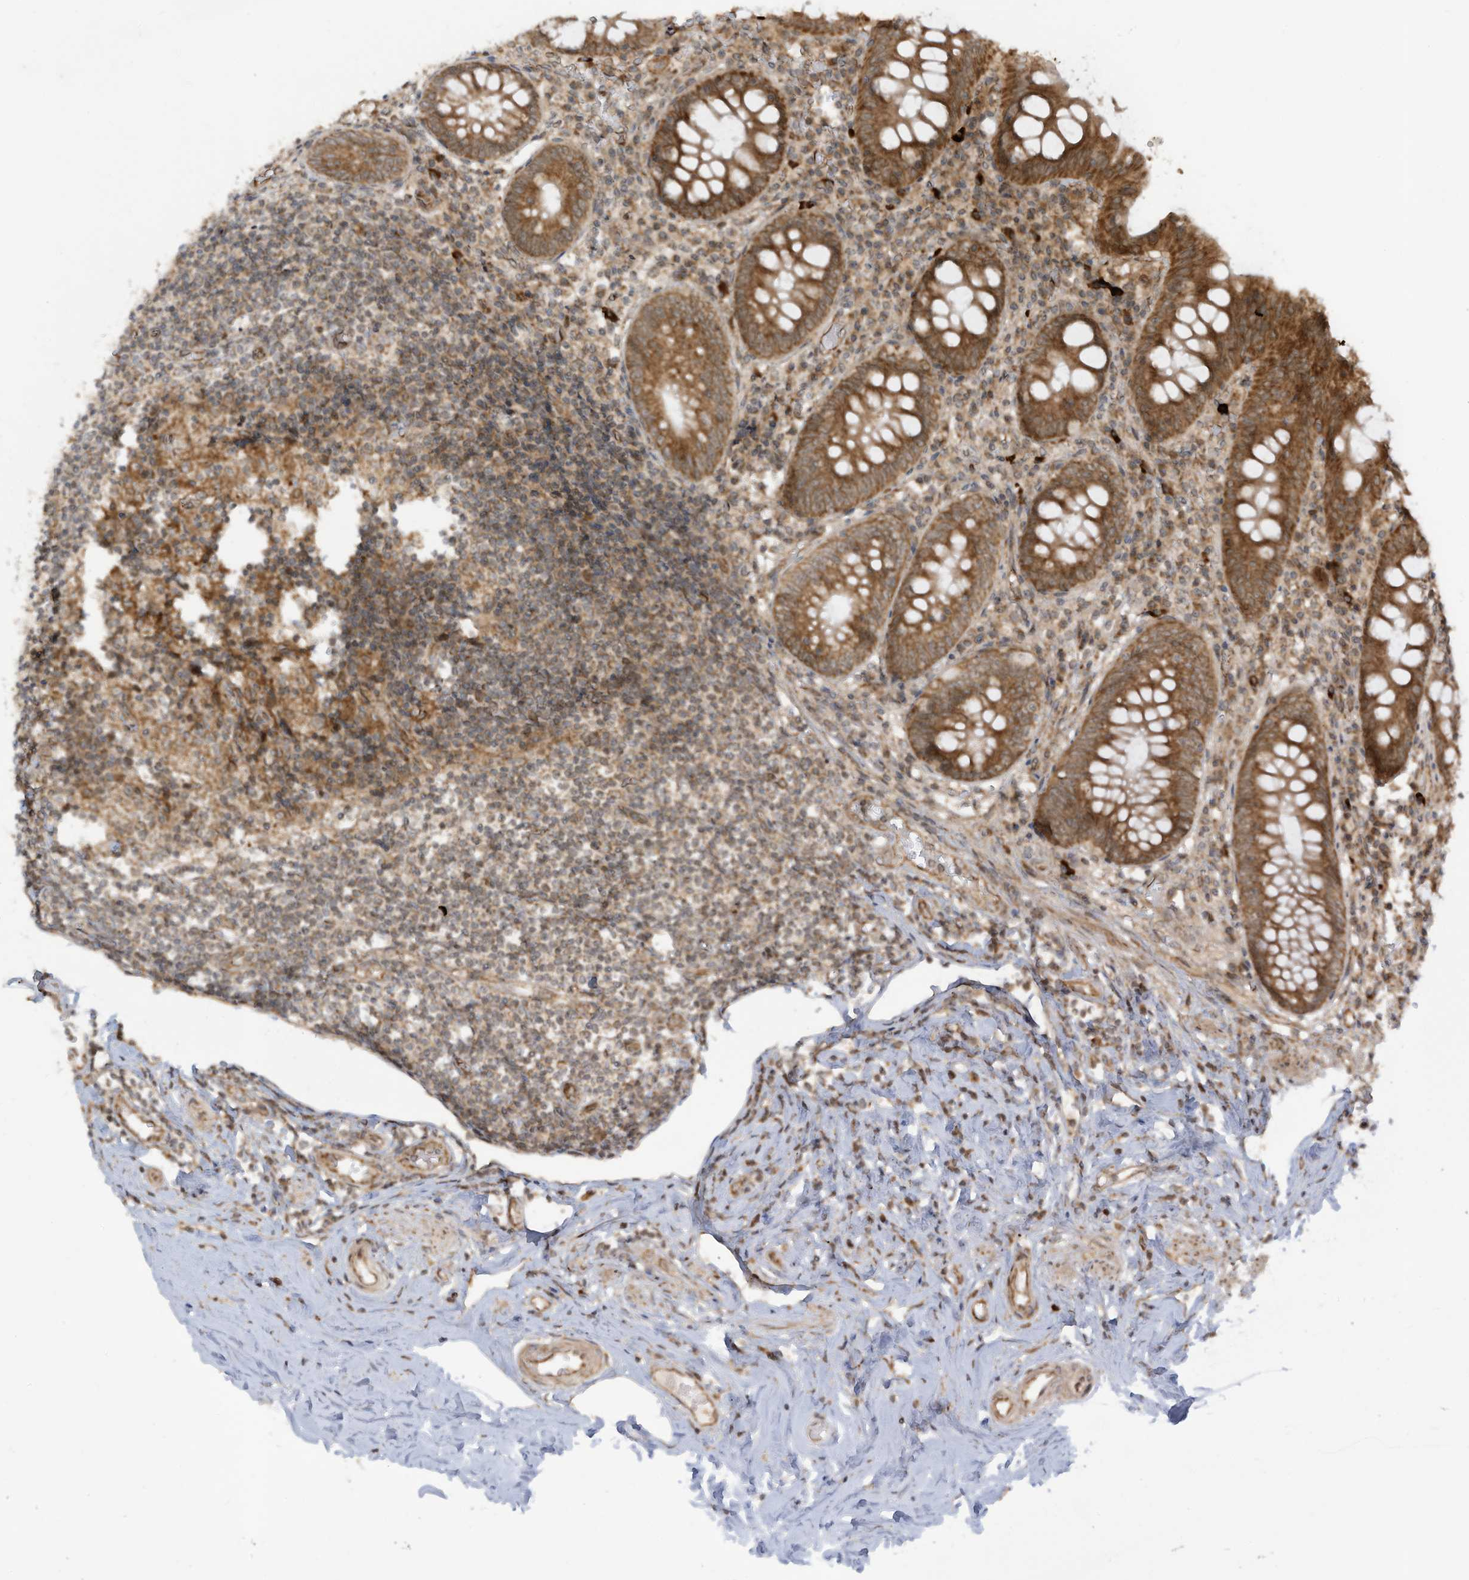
{"staining": {"intensity": "moderate", "quantity": ">75%", "location": "cytoplasmic/membranous"}, "tissue": "appendix", "cell_type": "Glandular cells", "image_type": "normal", "snomed": [{"axis": "morphology", "description": "Normal tissue, NOS"}, {"axis": "topography", "description": "Appendix"}], "caption": "Immunohistochemical staining of benign human appendix demonstrates moderate cytoplasmic/membranous protein staining in about >75% of glandular cells. The staining was performed using DAB to visualize the protein expression in brown, while the nuclei were stained in blue with hematoxylin (Magnification: 20x).", "gene": "TRIM67", "patient": {"sex": "female", "age": 54}}